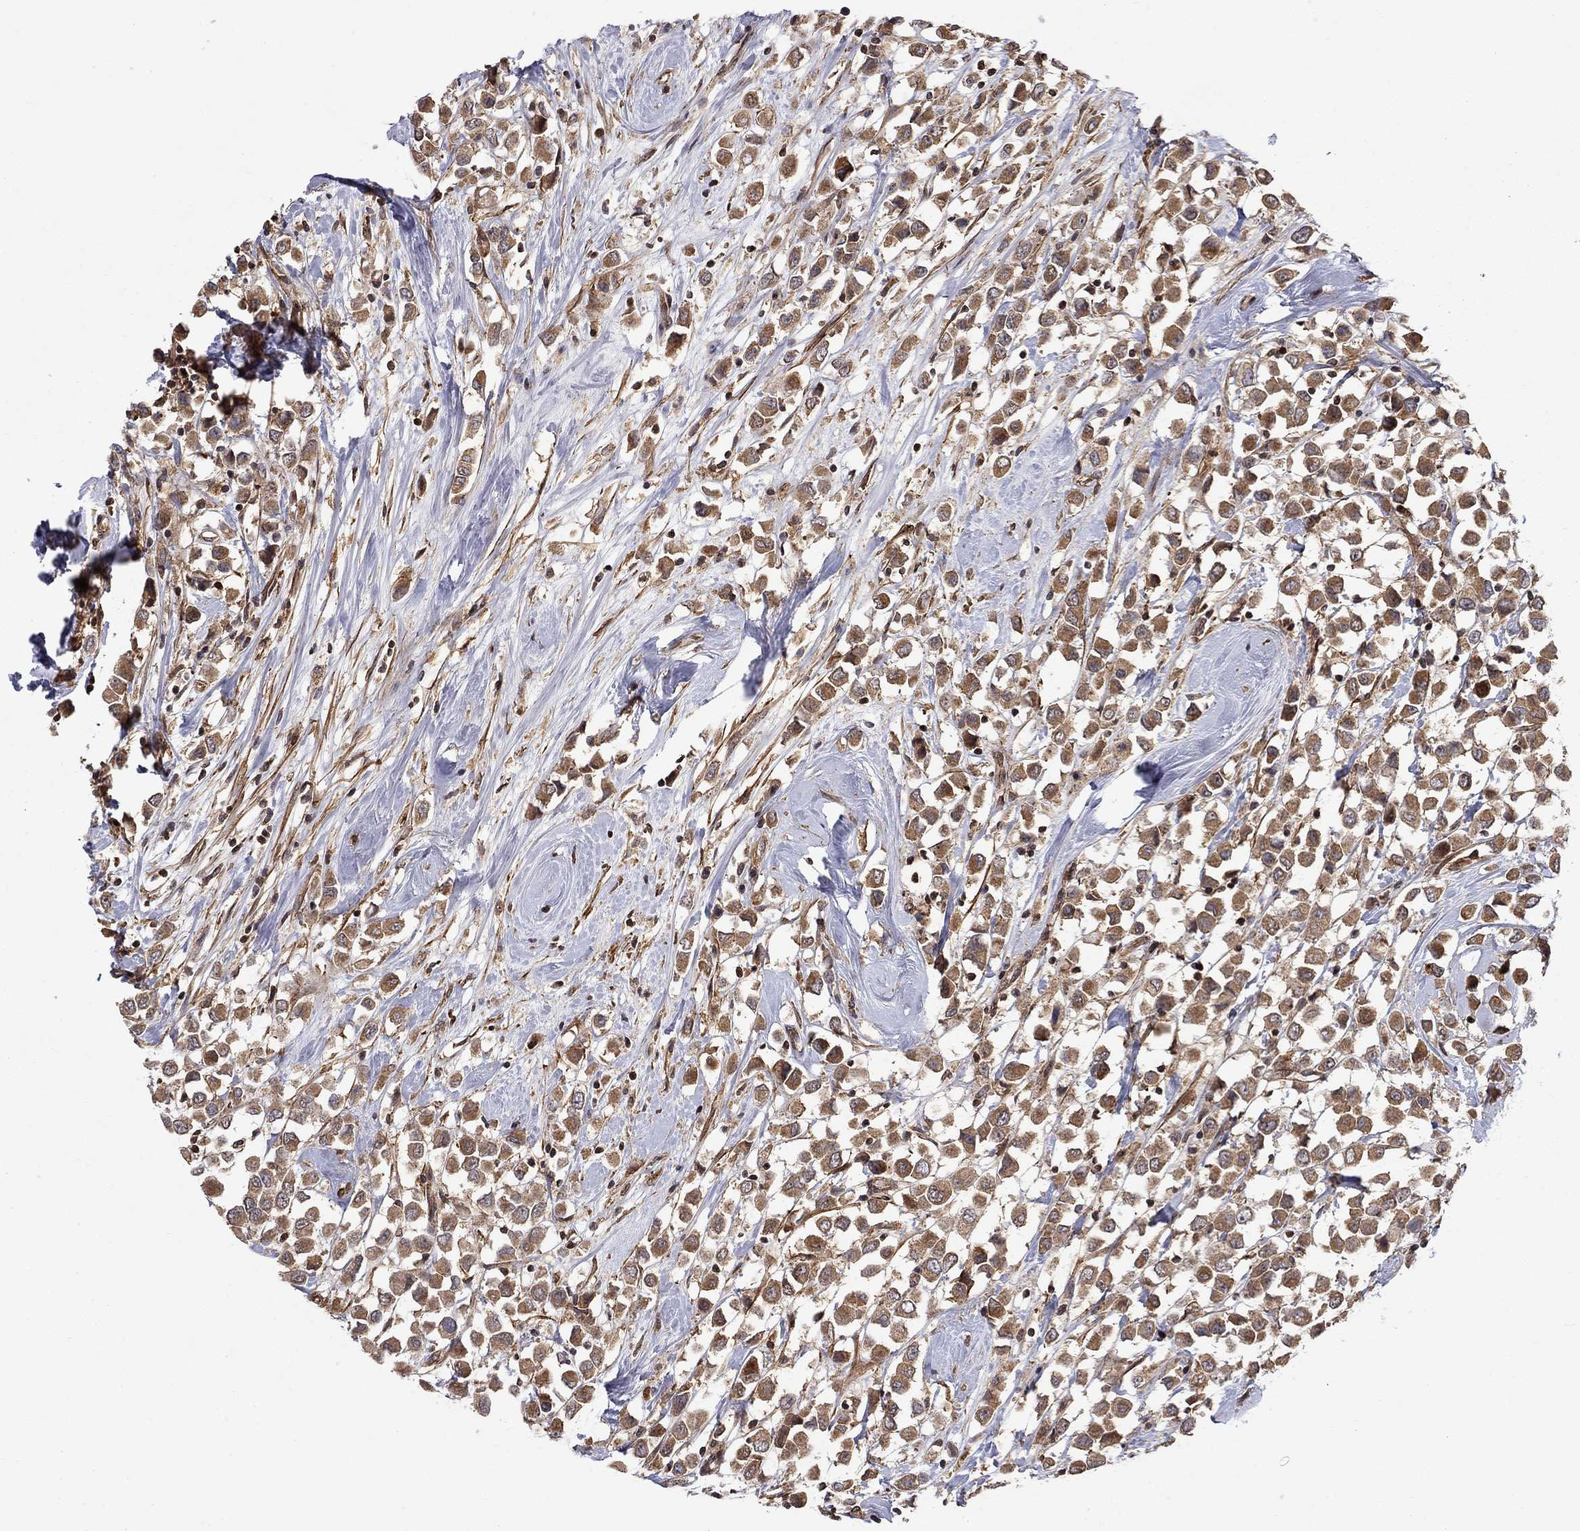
{"staining": {"intensity": "moderate", "quantity": ">75%", "location": "cytoplasmic/membranous"}, "tissue": "breast cancer", "cell_type": "Tumor cells", "image_type": "cancer", "snomed": [{"axis": "morphology", "description": "Duct carcinoma"}, {"axis": "topography", "description": "Breast"}], "caption": "Intraductal carcinoma (breast) was stained to show a protein in brown. There is medium levels of moderate cytoplasmic/membranous positivity in about >75% of tumor cells.", "gene": "TDP1", "patient": {"sex": "female", "age": 61}}